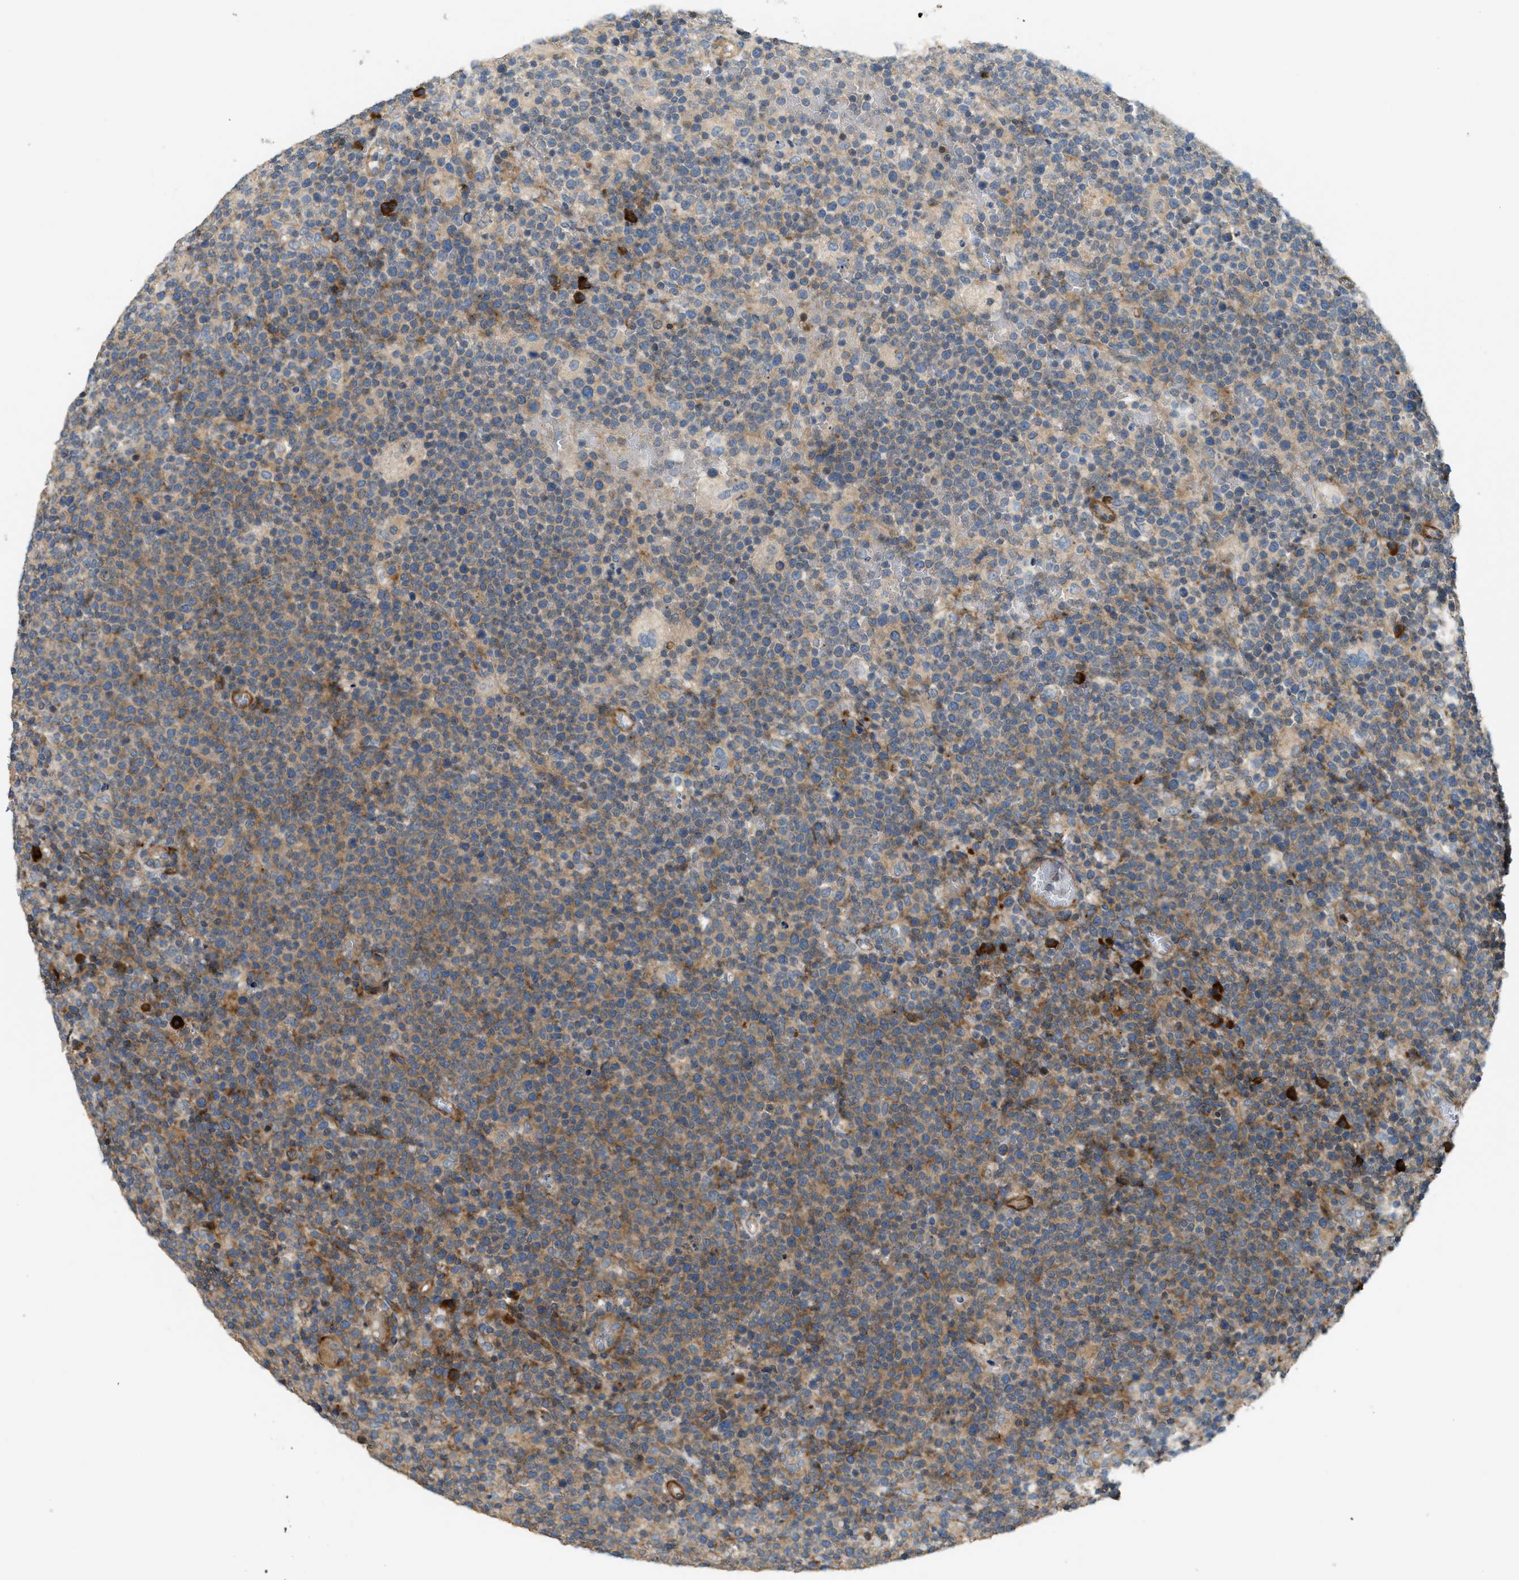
{"staining": {"intensity": "moderate", "quantity": "25%-75%", "location": "cytoplasmic/membranous"}, "tissue": "lymphoma", "cell_type": "Tumor cells", "image_type": "cancer", "snomed": [{"axis": "morphology", "description": "Malignant lymphoma, non-Hodgkin's type, High grade"}, {"axis": "topography", "description": "Lymph node"}], "caption": "This image demonstrates immunohistochemistry staining of human lymphoma, with medium moderate cytoplasmic/membranous staining in approximately 25%-75% of tumor cells.", "gene": "BTN3A2", "patient": {"sex": "male", "age": 61}}